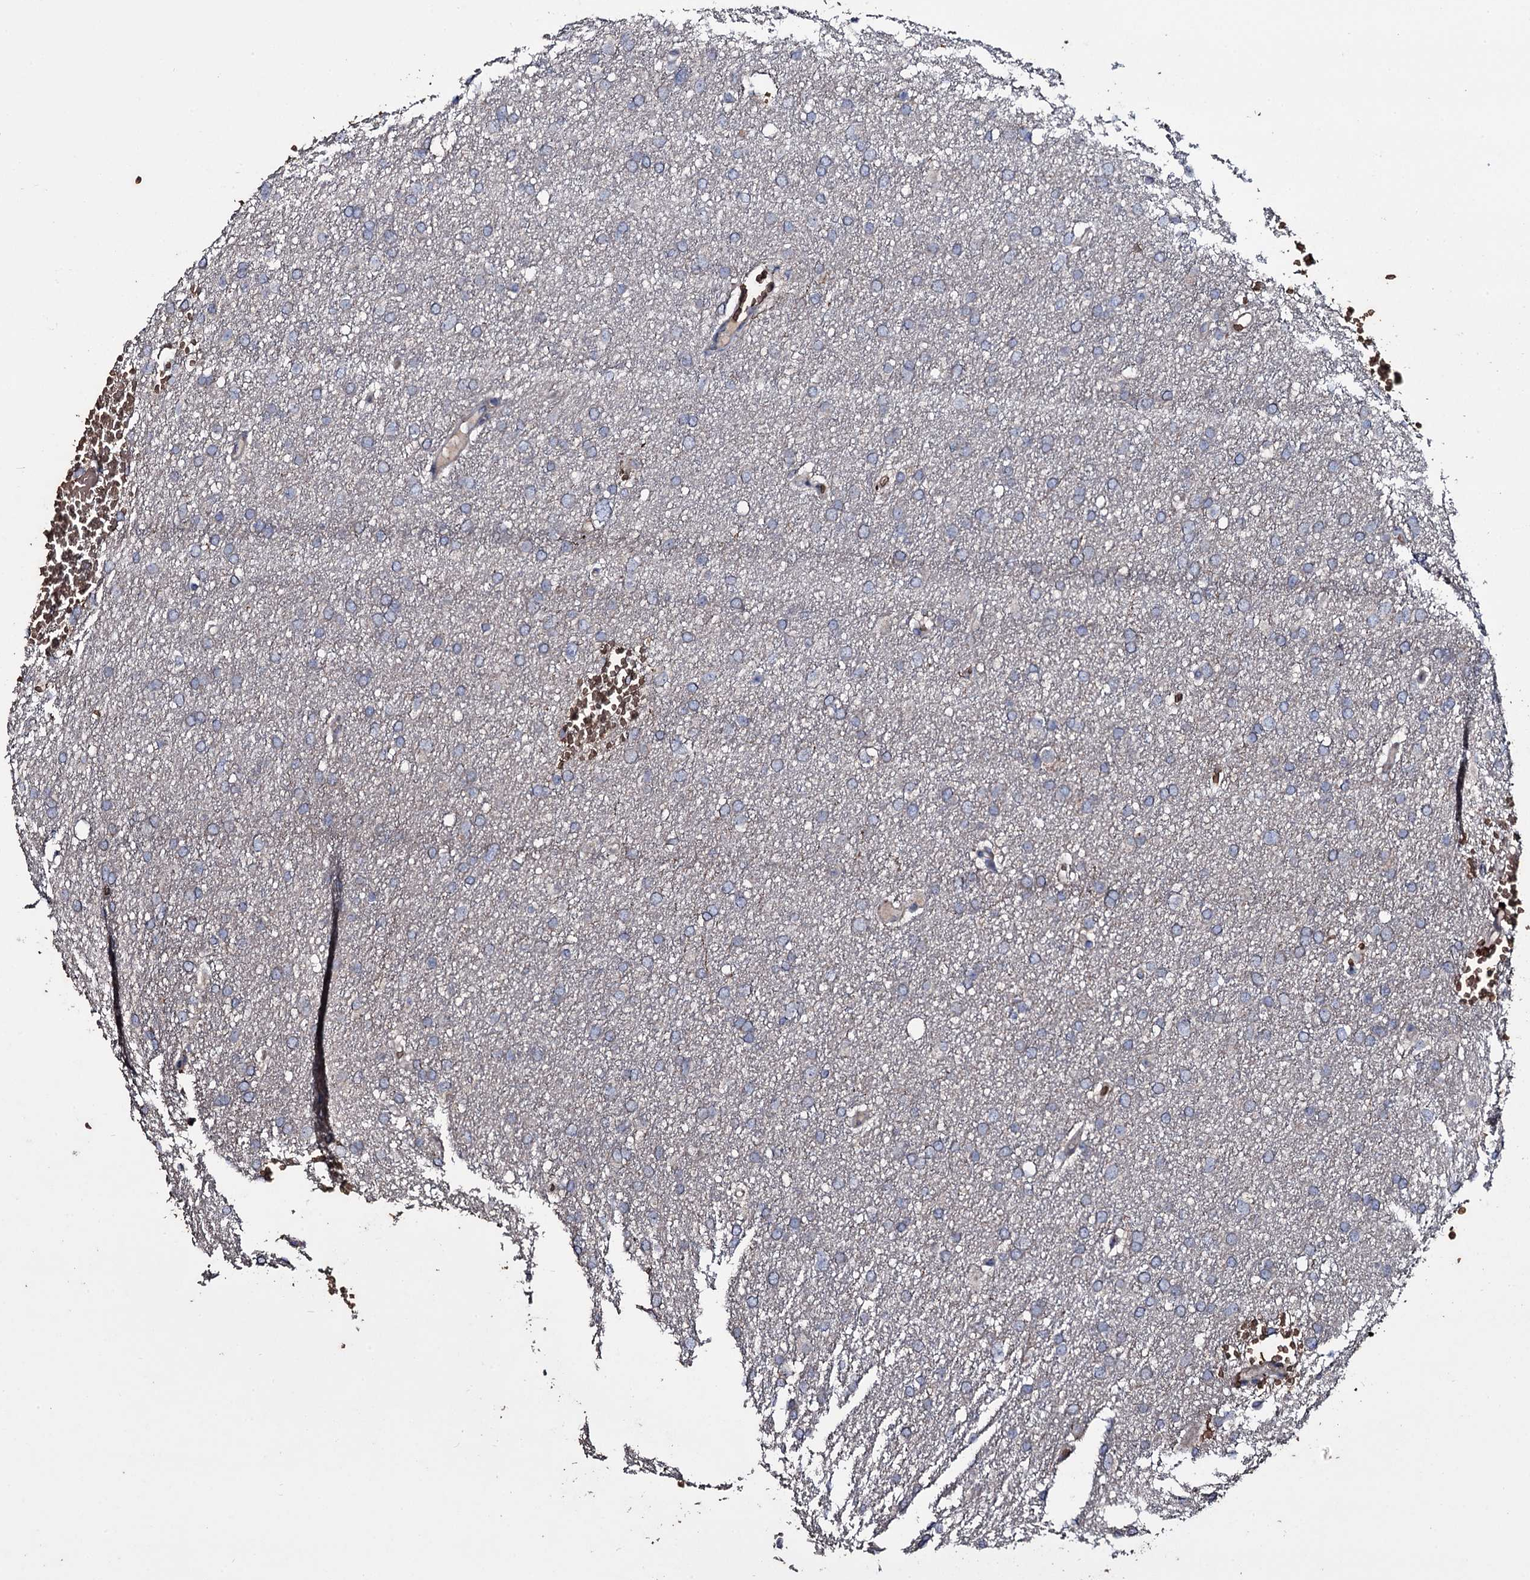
{"staining": {"intensity": "negative", "quantity": "none", "location": "none"}, "tissue": "glioma", "cell_type": "Tumor cells", "image_type": "cancer", "snomed": [{"axis": "morphology", "description": "Glioma, malignant, High grade"}, {"axis": "topography", "description": "Cerebral cortex"}], "caption": "DAB immunohistochemical staining of glioma displays no significant expression in tumor cells. (Immunohistochemistry (ihc), brightfield microscopy, high magnification).", "gene": "ZSWIM8", "patient": {"sex": "female", "age": 36}}